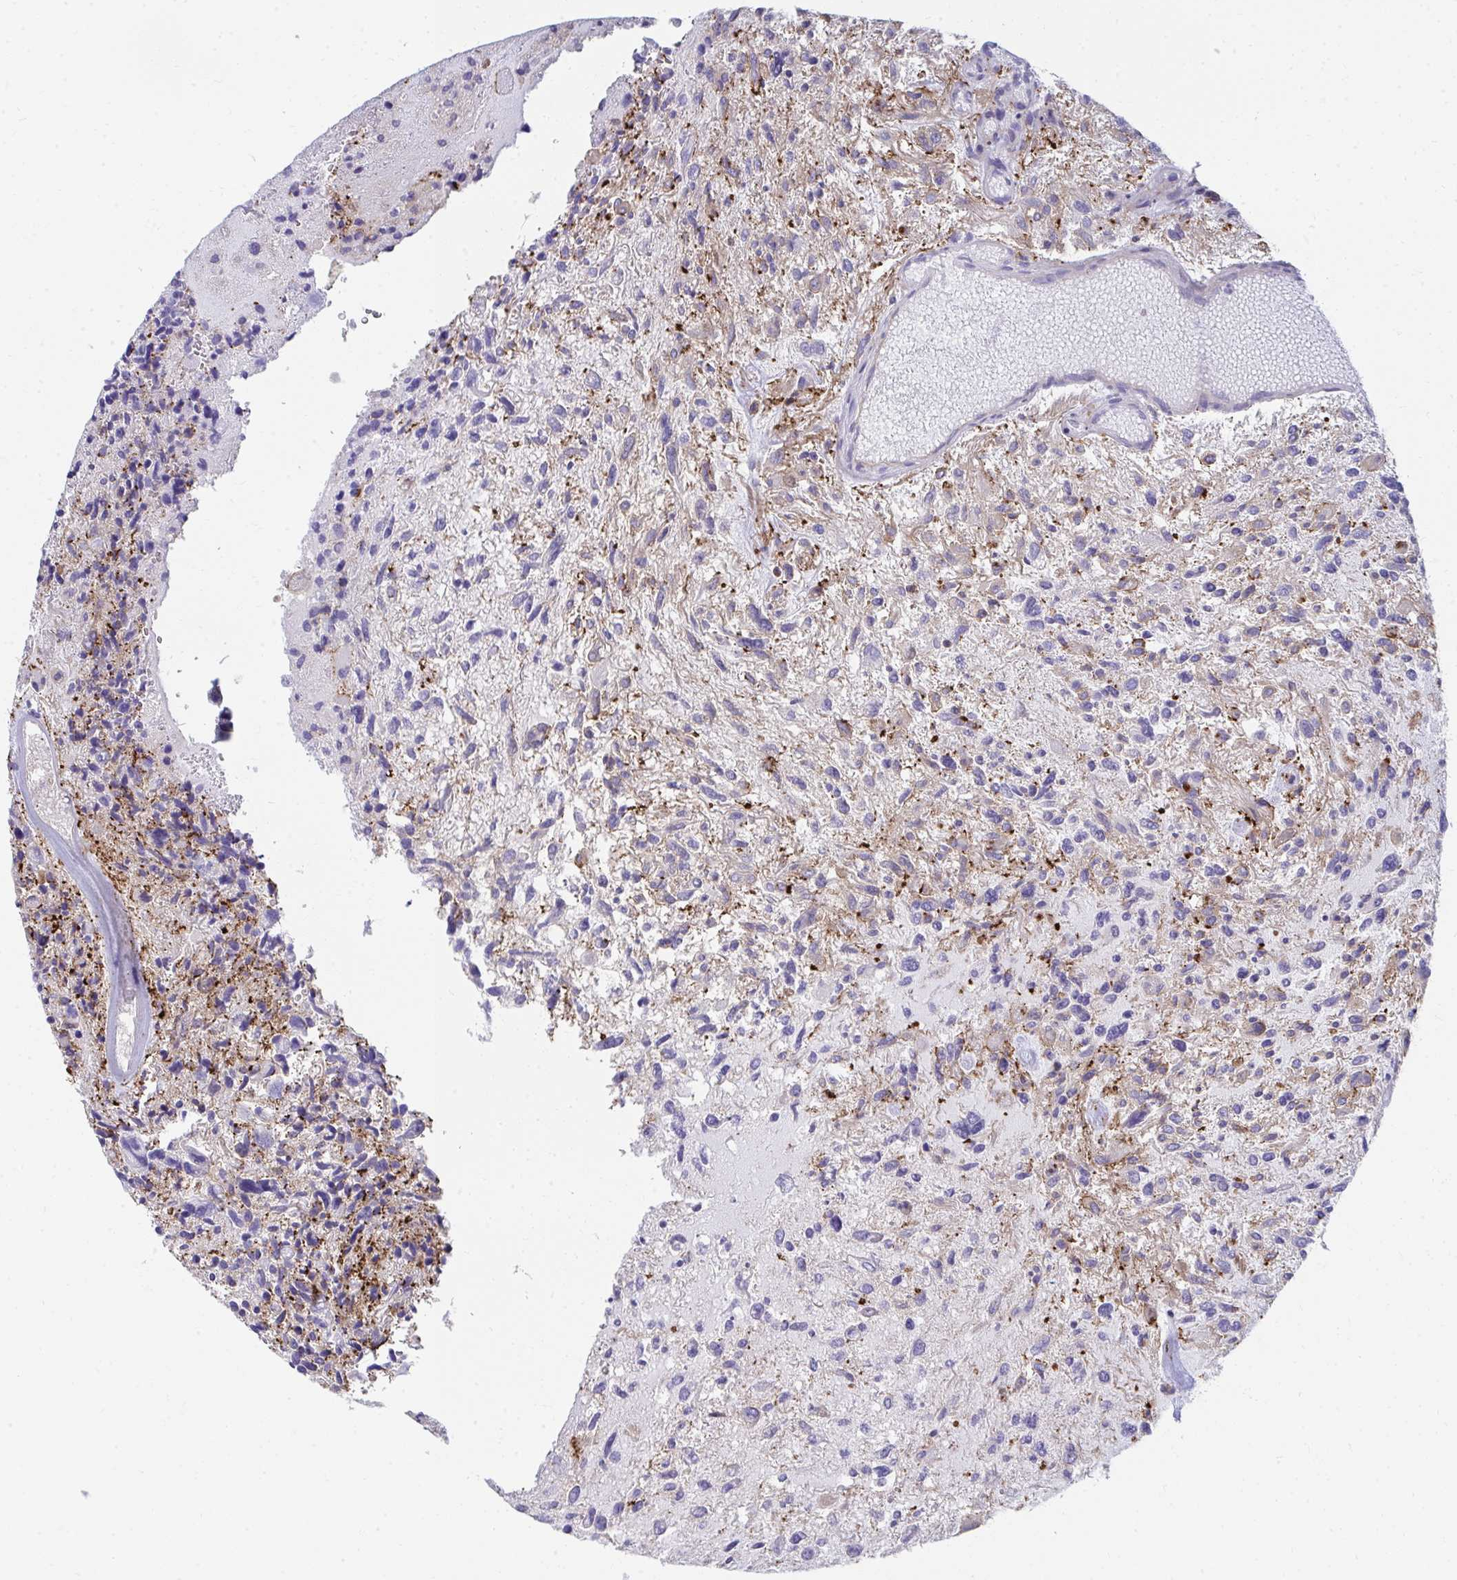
{"staining": {"intensity": "weak", "quantity": "<25%", "location": "cytoplasmic/membranous"}, "tissue": "glioma", "cell_type": "Tumor cells", "image_type": "cancer", "snomed": [{"axis": "morphology", "description": "Glioma, malignant, High grade"}, {"axis": "topography", "description": "Brain"}], "caption": "A high-resolution image shows immunohistochemistry staining of glioma, which displays no significant expression in tumor cells. The staining is performed using DAB (3,3'-diaminobenzidine) brown chromogen with nuclei counter-stained in using hematoxylin.", "gene": "FOXN3", "patient": {"sex": "female", "age": 11}}